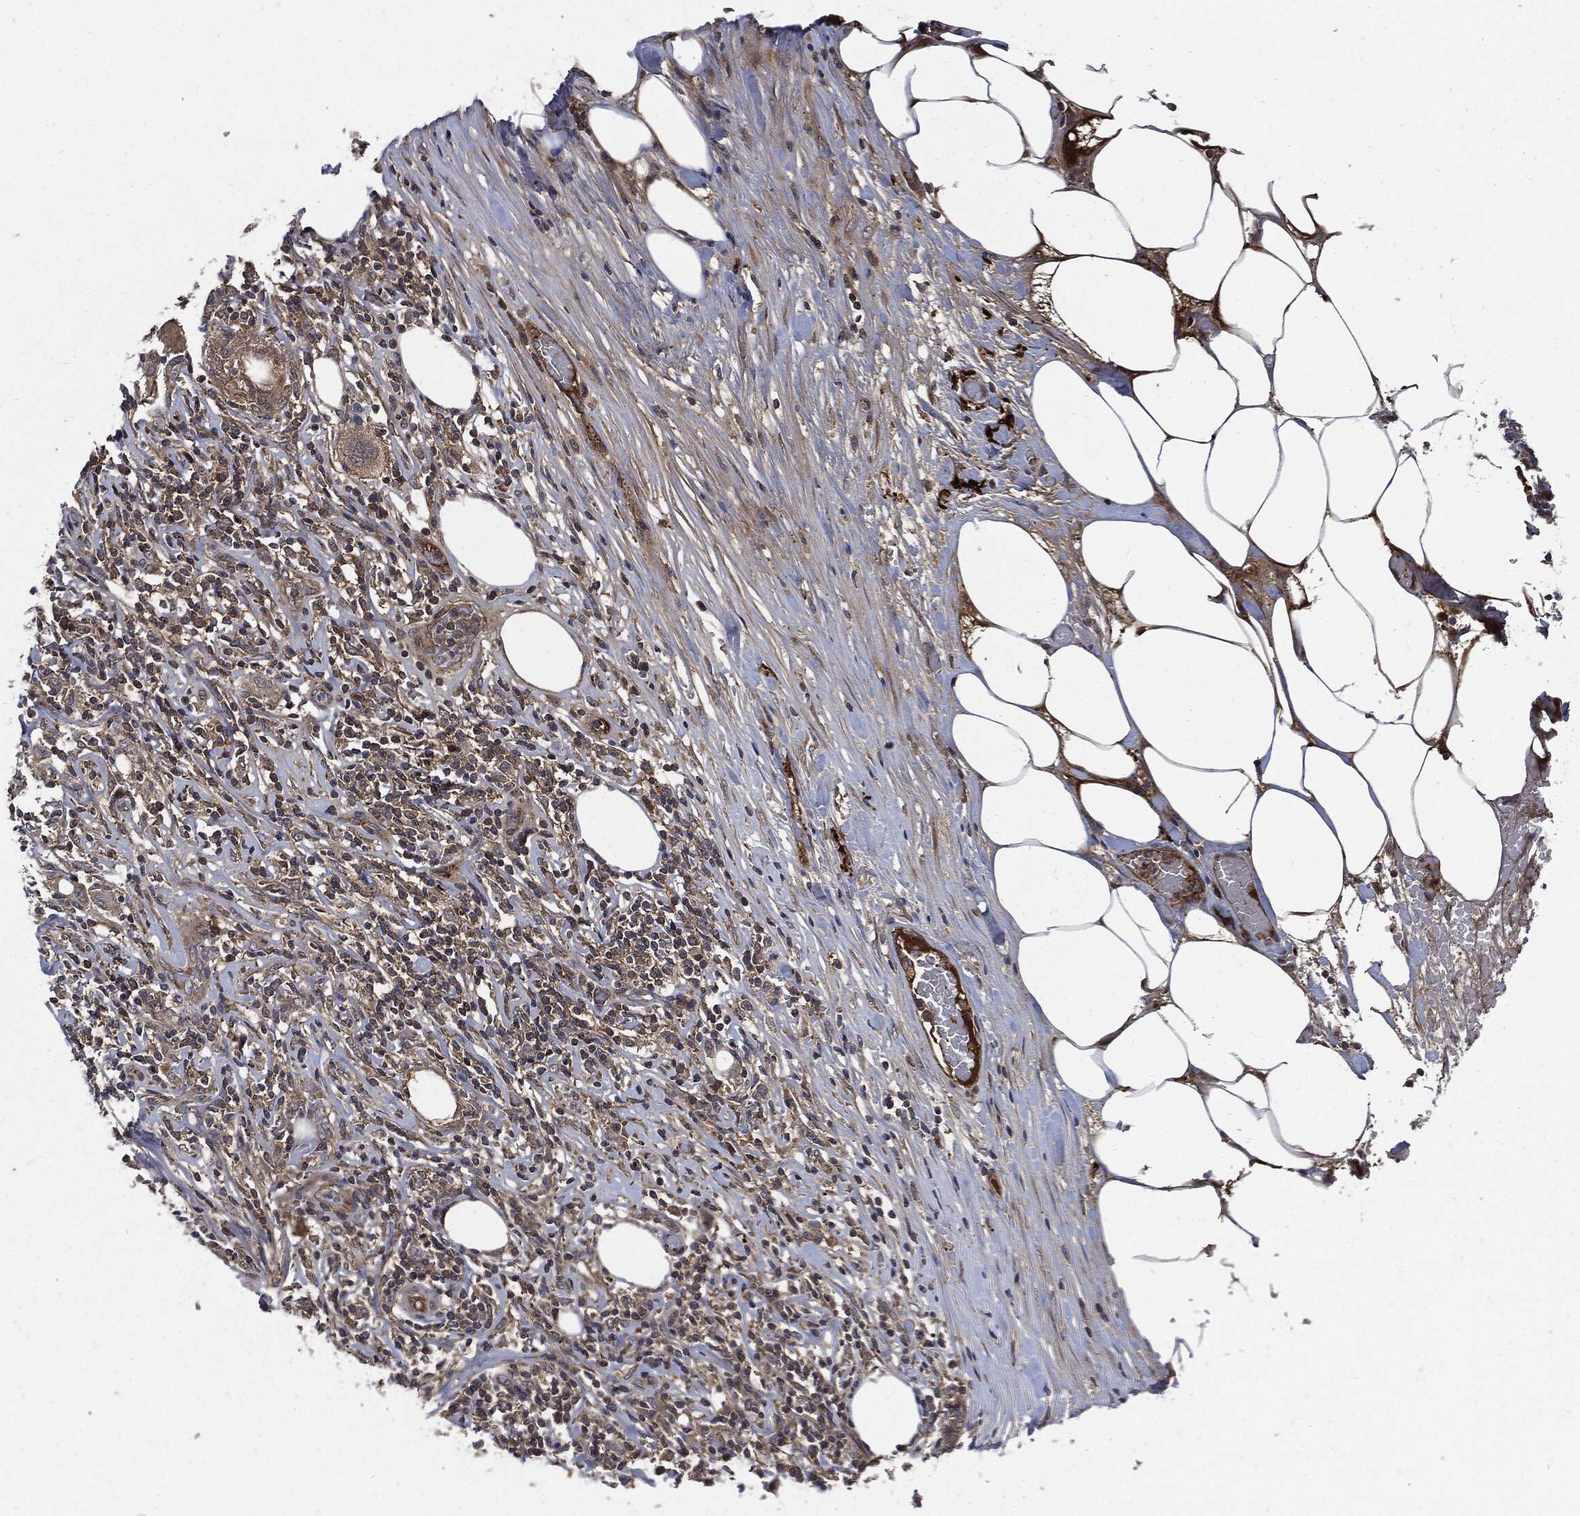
{"staining": {"intensity": "weak", "quantity": "25%-75%", "location": "cytoplasmic/membranous"}, "tissue": "lymphoma", "cell_type": "Tumor cells", "image_type": "cancer", "snomed": [{"axis": "morphology", "description": "Malignant lymphoma, non-Hodgkin's type, High grade"}, {"axis": "topography", "description": "Lymph node"}], "caption": "This is a histology image of immunohistochemistry staining of lymphoma, which shows weak staining in the cytoplasmic/membranous of tumor cells.", "gene": "CLU", "patient": {"sex": "female", "age": 84}}